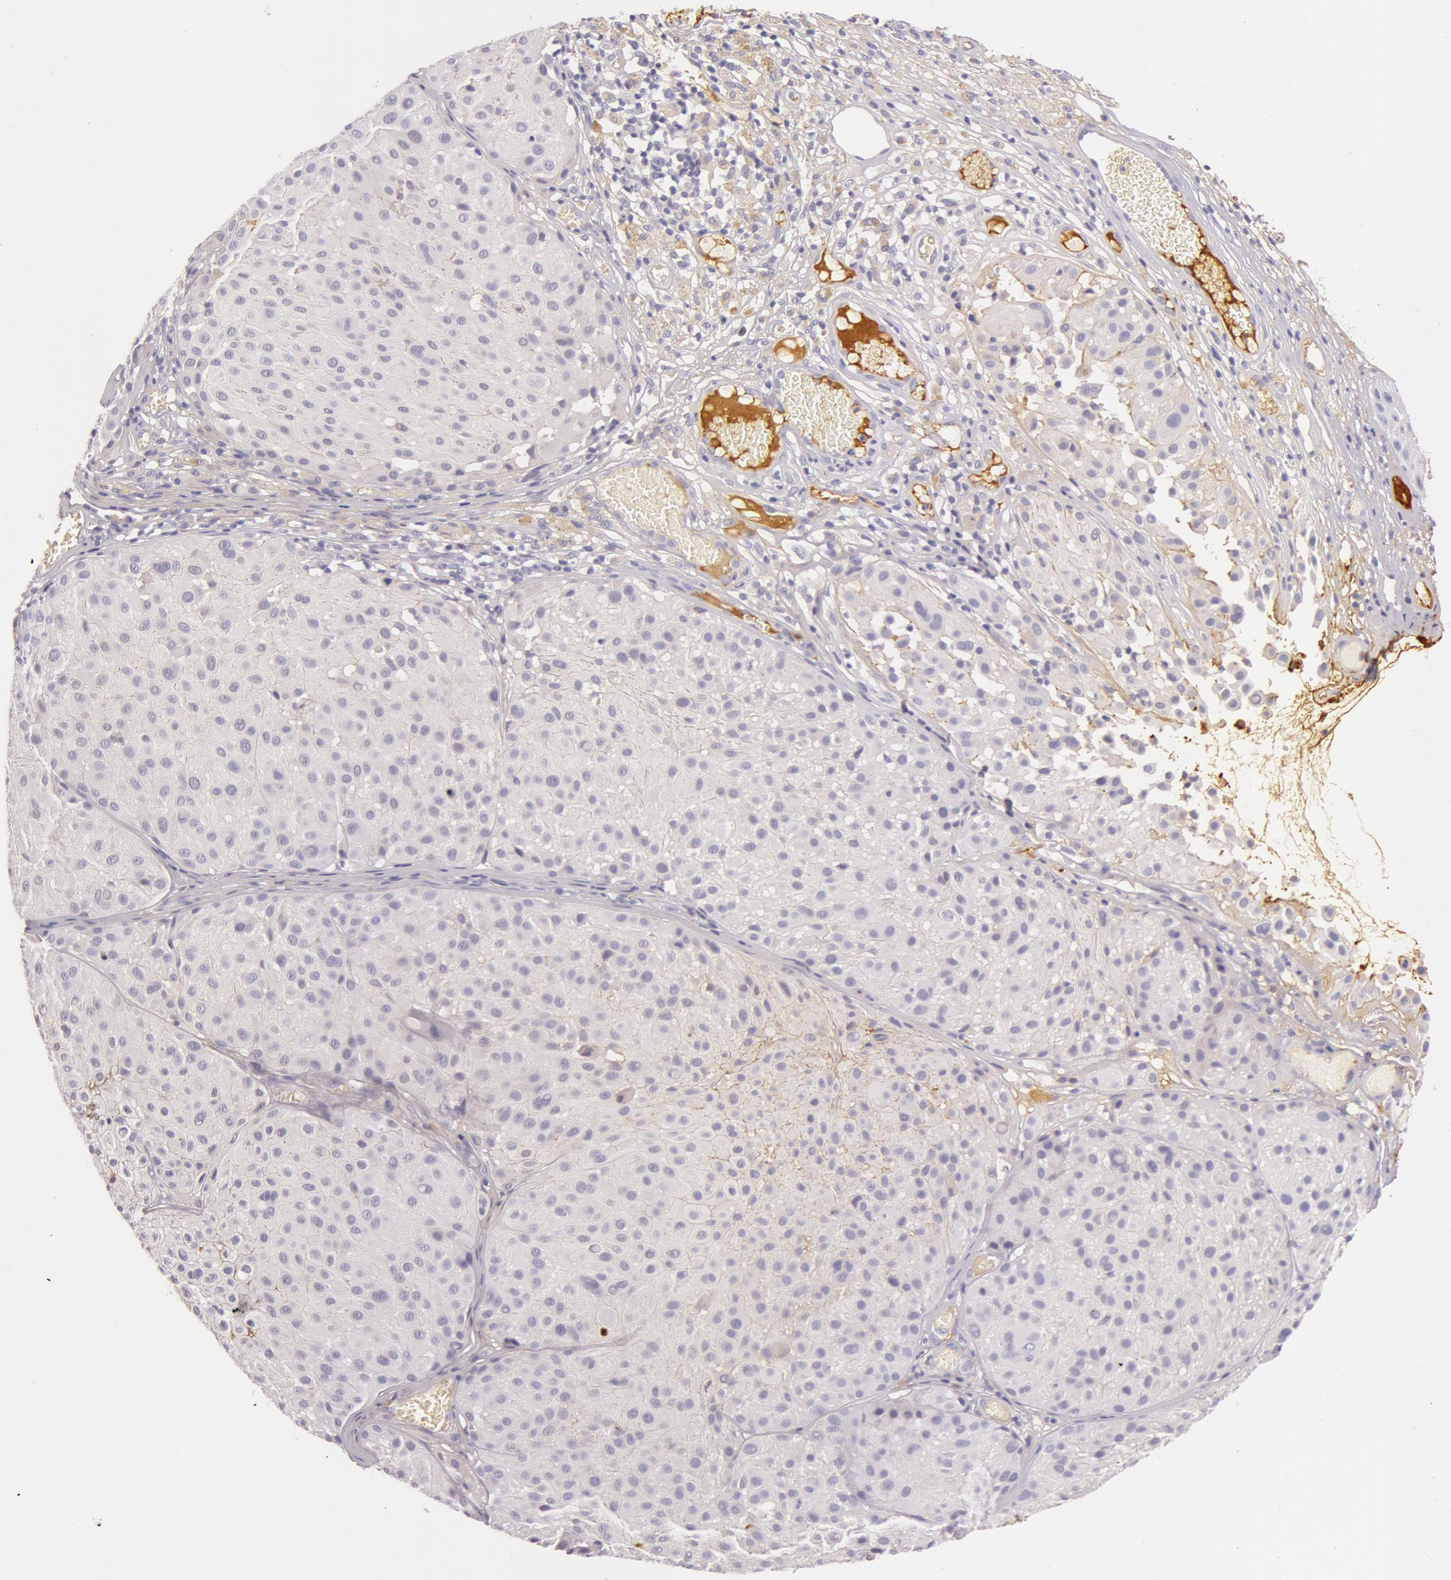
{"staining": {"intensity": "negative", "quantity": "none", "location": "none"}, "tissue": "melanoma", "cell_type": "Tumor cells", "image_type": "cancer", "snomed": [{"axis": "morphology", "description": "Malignant melanoma, NOS"}, {"axis": "topography", "description": "Skin"}], "caption": "An immunohistochemistry image of melanoma is shown. There is no staining in tumor cells of melanoma.", "gene": "C4BPA", "patient": {"sex": "male", "age": 36}}